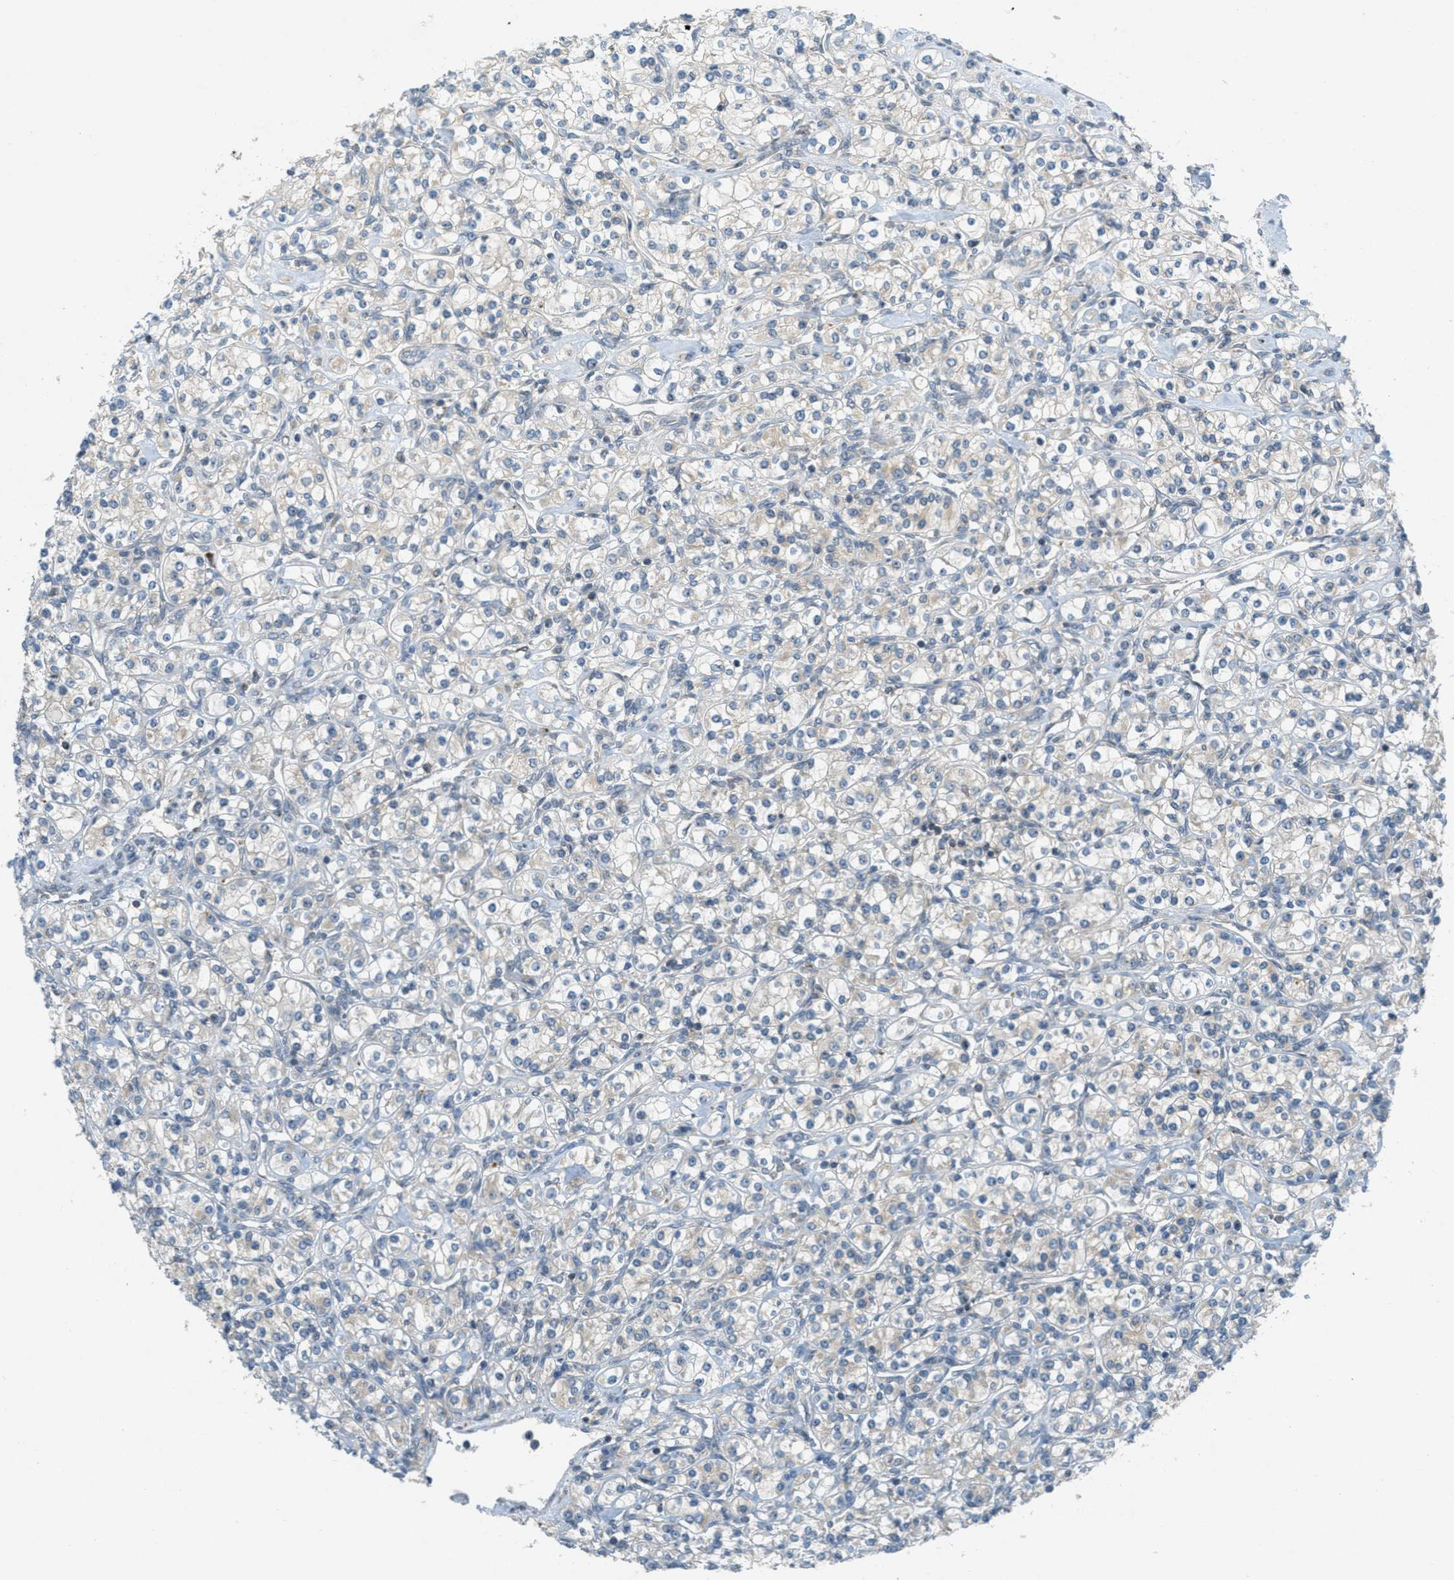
{"staining": {"intensity": "negative", "quantity": "none", "location": "none"}, "tissue": "renal cancer", "cell_type": "Tumor cells", "image_type": "cancer", "snomed": [{"axis": "morphology", "description": "Adenocarcinoma, NOS"}, {"axis": "topography", "description": "Kidney"}], "caption": "IHC micrograph of renal cancer stained for a protein (brown), which displays no expression in tumor cells.", "gene": "SIGMAR1", "patient": {"sex": "male", "age": 77}}